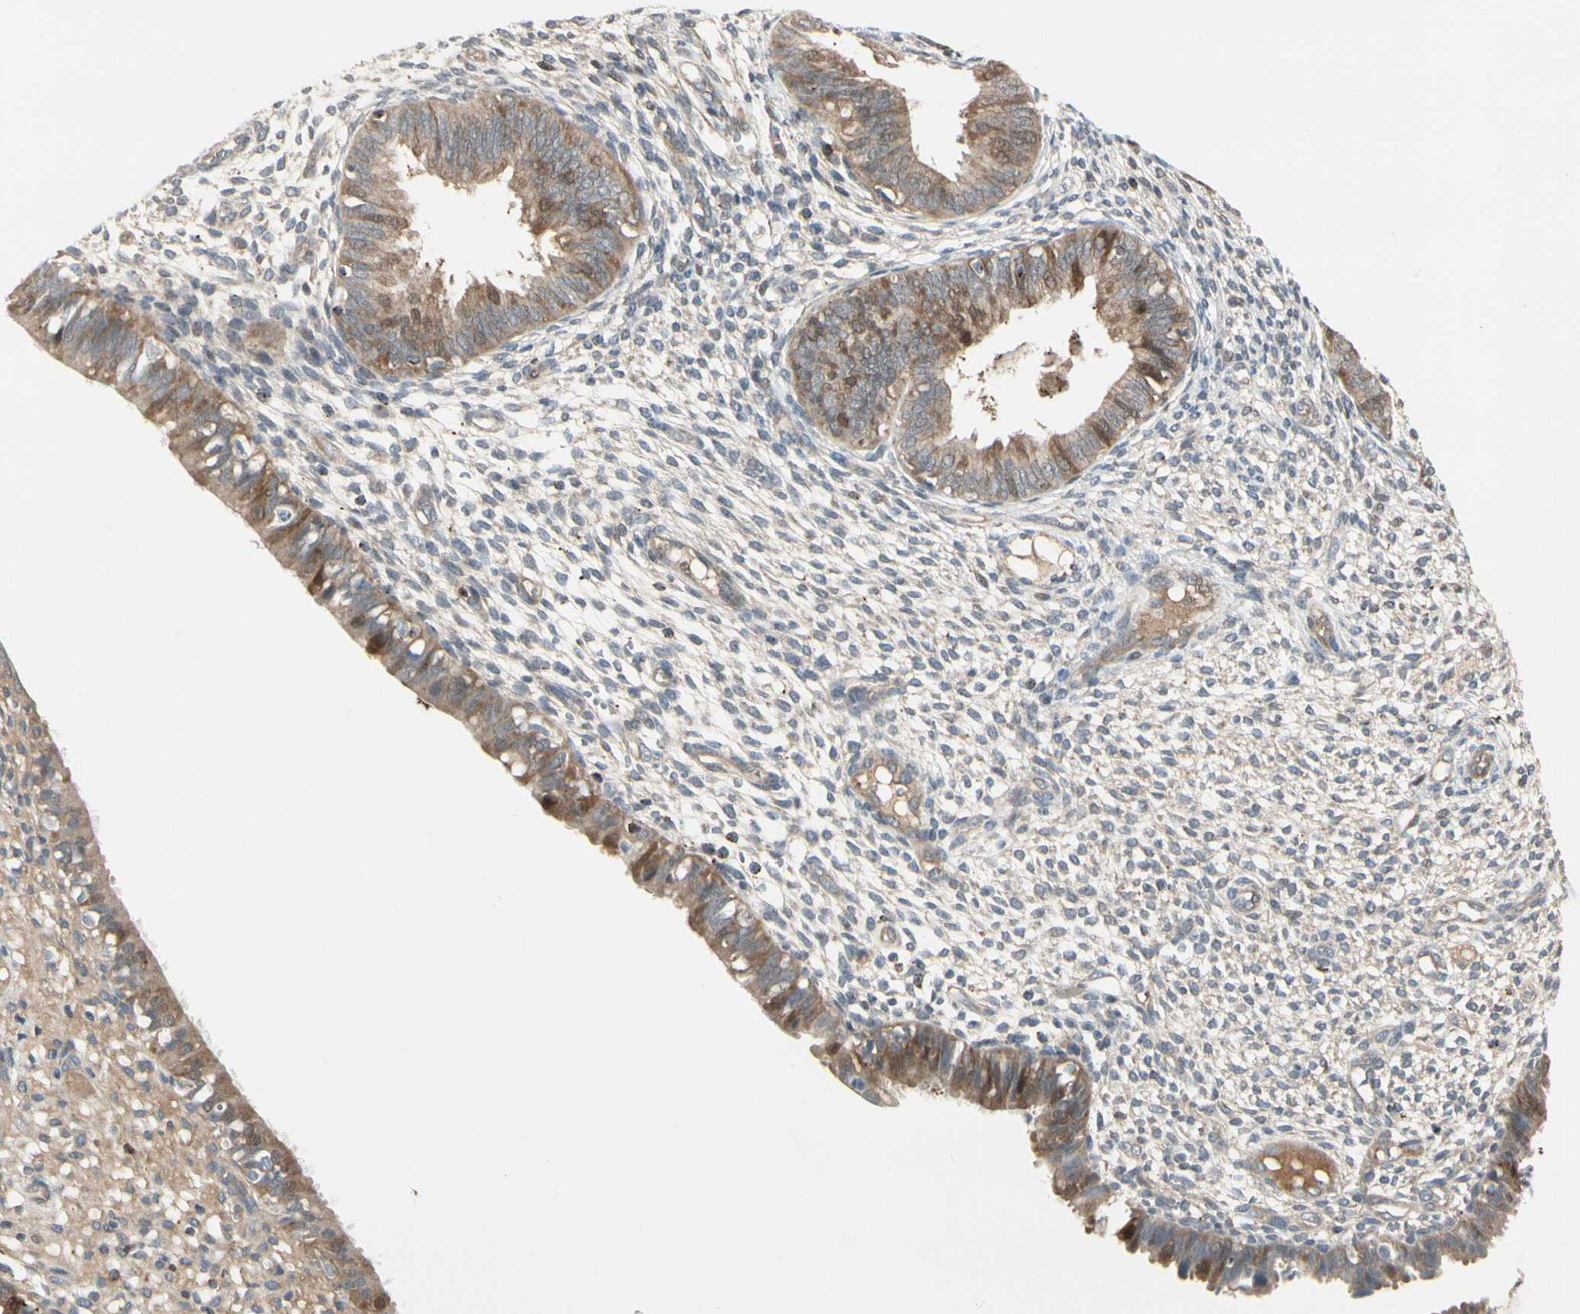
{"staining": {"intensity": "weak", "quantity": "25%-75%", "location": "cytoplasmic/membranous"}, "tissue": "endometrium", "cell_type": "Cells in endometrial stroma", "image_type": "normal", "snomed": [{"axis": "morphology", "description": "Normal tissue, NOS"}, {"axis": "topography", "description": "Endometrium"}], "caption": "Approximately 25%-75% of cells in endometrial stroma in normal endometrium reveal weak cytoplasmic/membranous protein expression as visualized by brown immunohistochemical staining.", "gene": "EVC", "patient": {"sex": "female", "age": 61}}